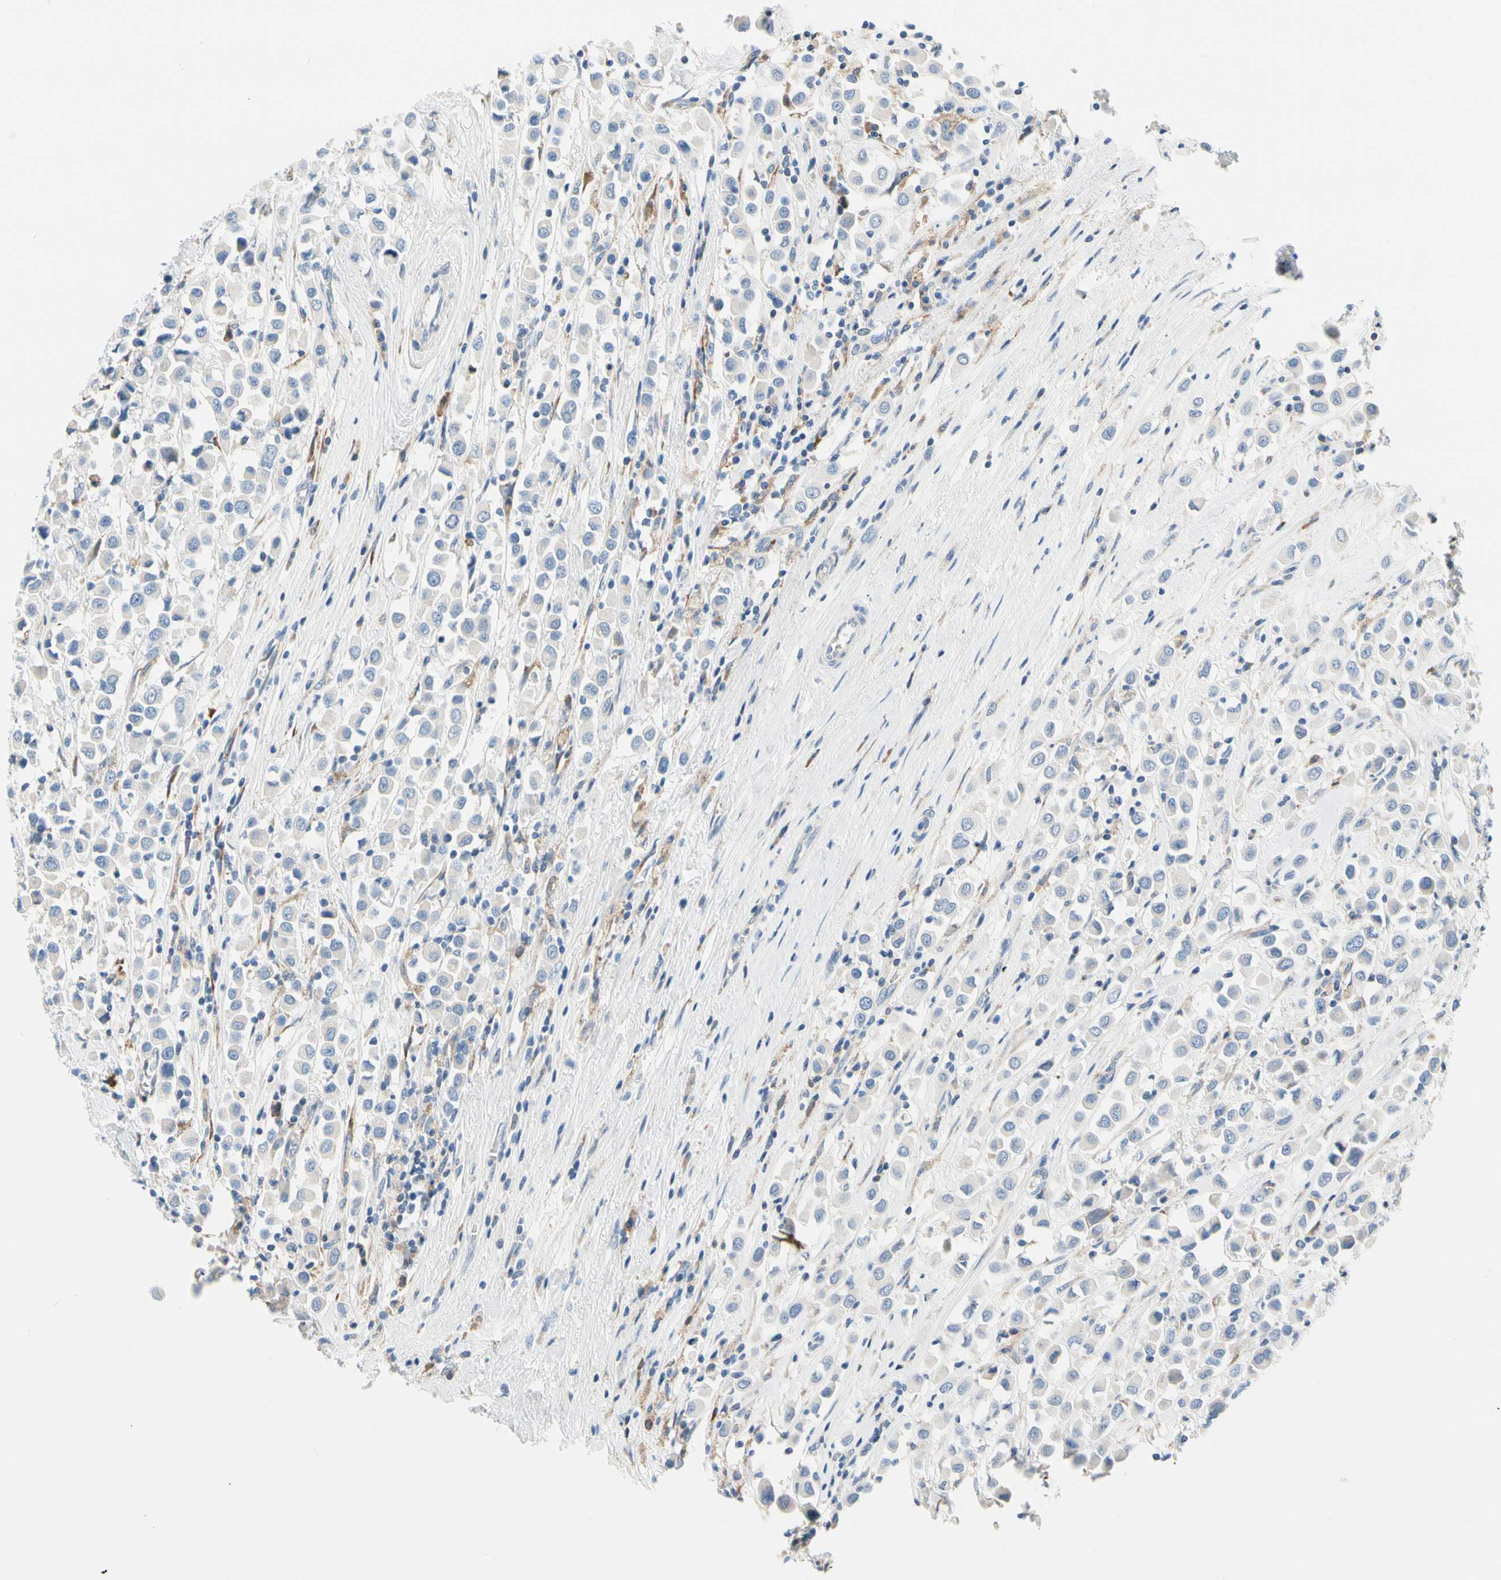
{"staining": {"intensity": "negative", "quantity": "none", "location": "none"}, "tissue": "breast cancer", "cell_type": "Tumor cells", "image_type": "cancer", "snomed": [{"axis": "morphology", "description": "Duct carcinoma"}, {"axis": "topography", "description": "Breast"}], "caption": "IHC of breast cancer (intraductal carcinoma) shows no staining in tumor cells.", "gene": "STXBP1", "patient": {"sex": "female", "age": 61}}